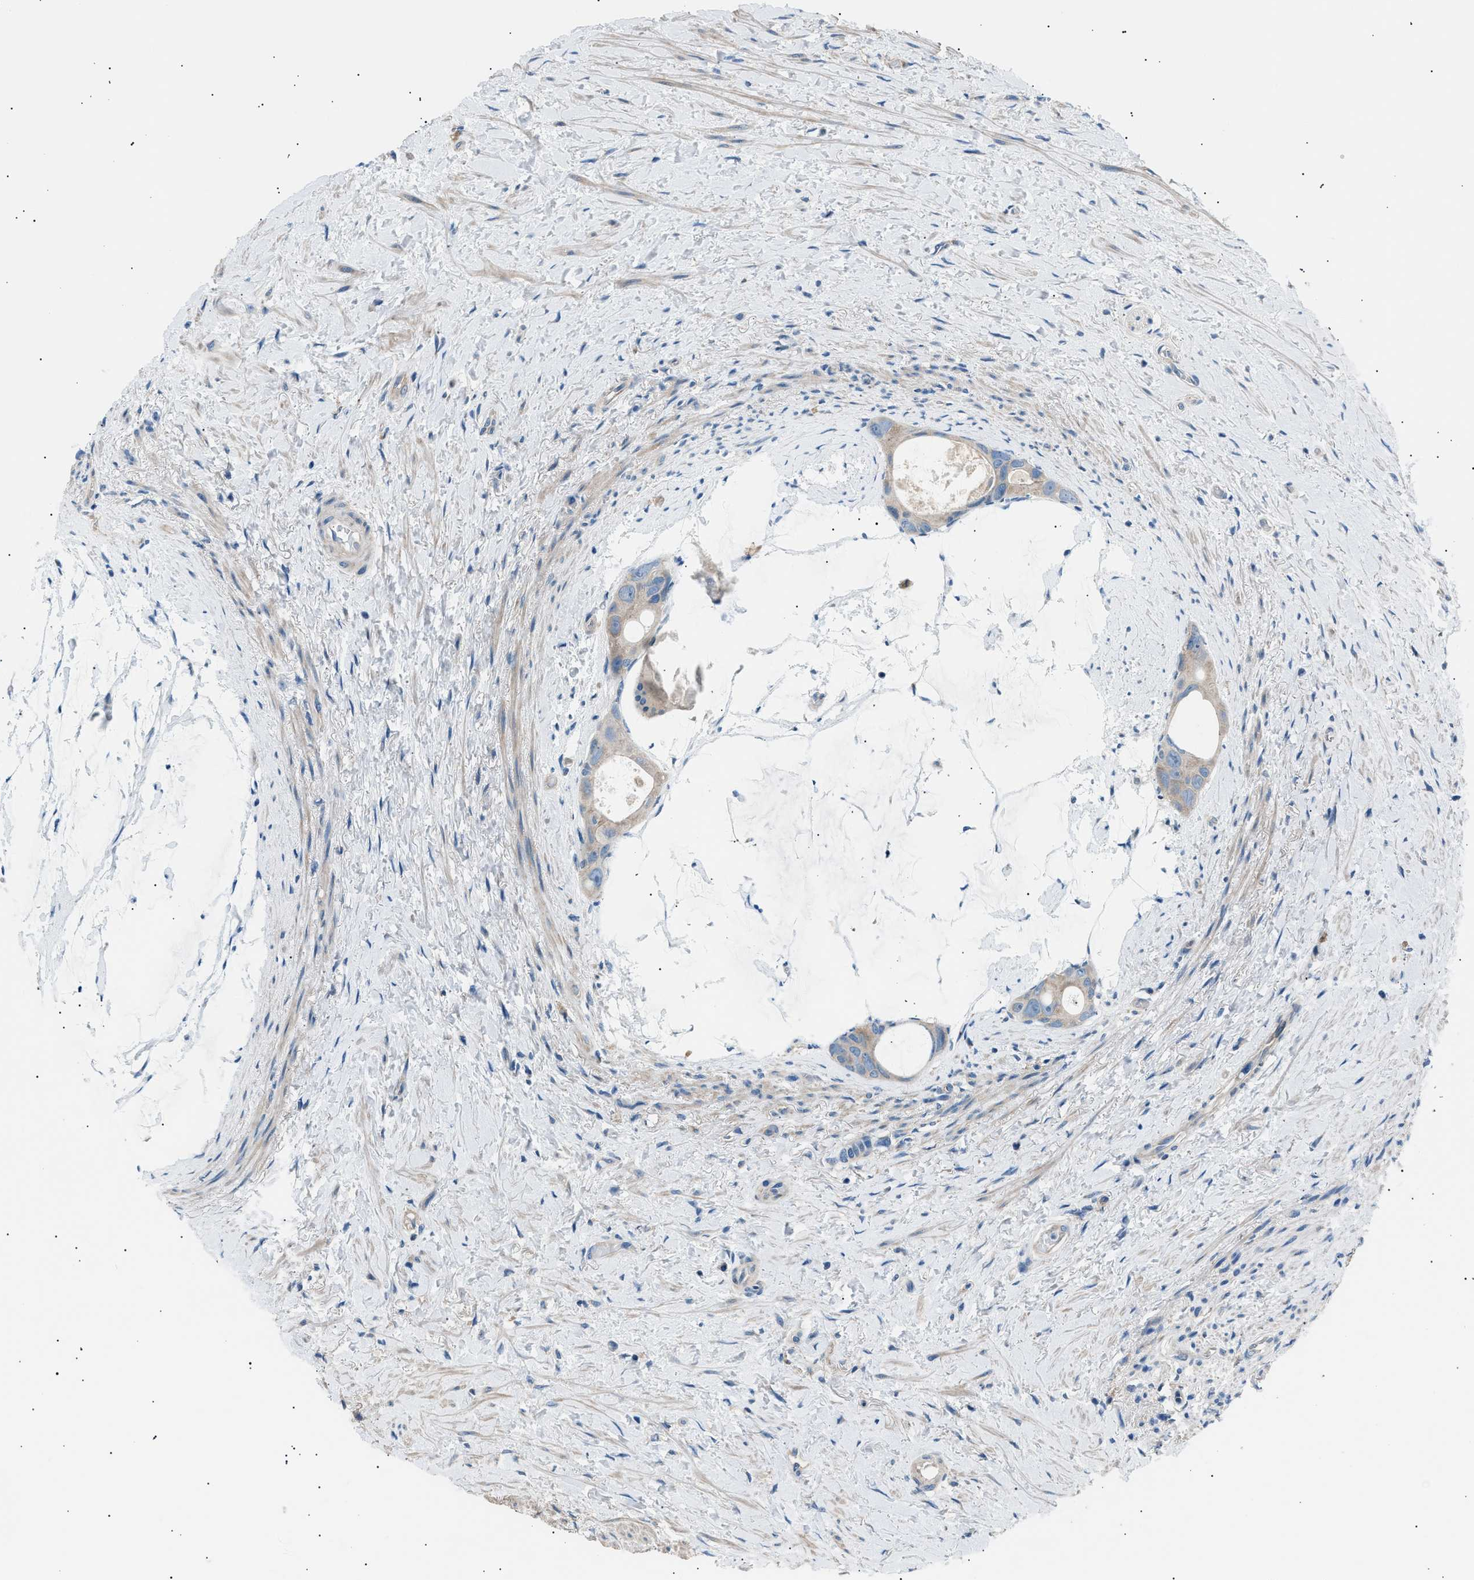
{"staining": {"intensity": "negative", "quantity": "none", "location": "none"}, "tissue": "colorectal cancer", "cell_type": "Tumor cells", "image_type": "cancer", "snomed": [{"axis": "morphology", "description": "Adenocarcinoma, NOS"}, {"axis": "topography", "description": "Rectum"}], "caption": "Tumor cells show no significant positivity in colorectal adenocarcinoma.", "gene": "LRRC37B", "patient": {"sex": "male", "age": 51}}